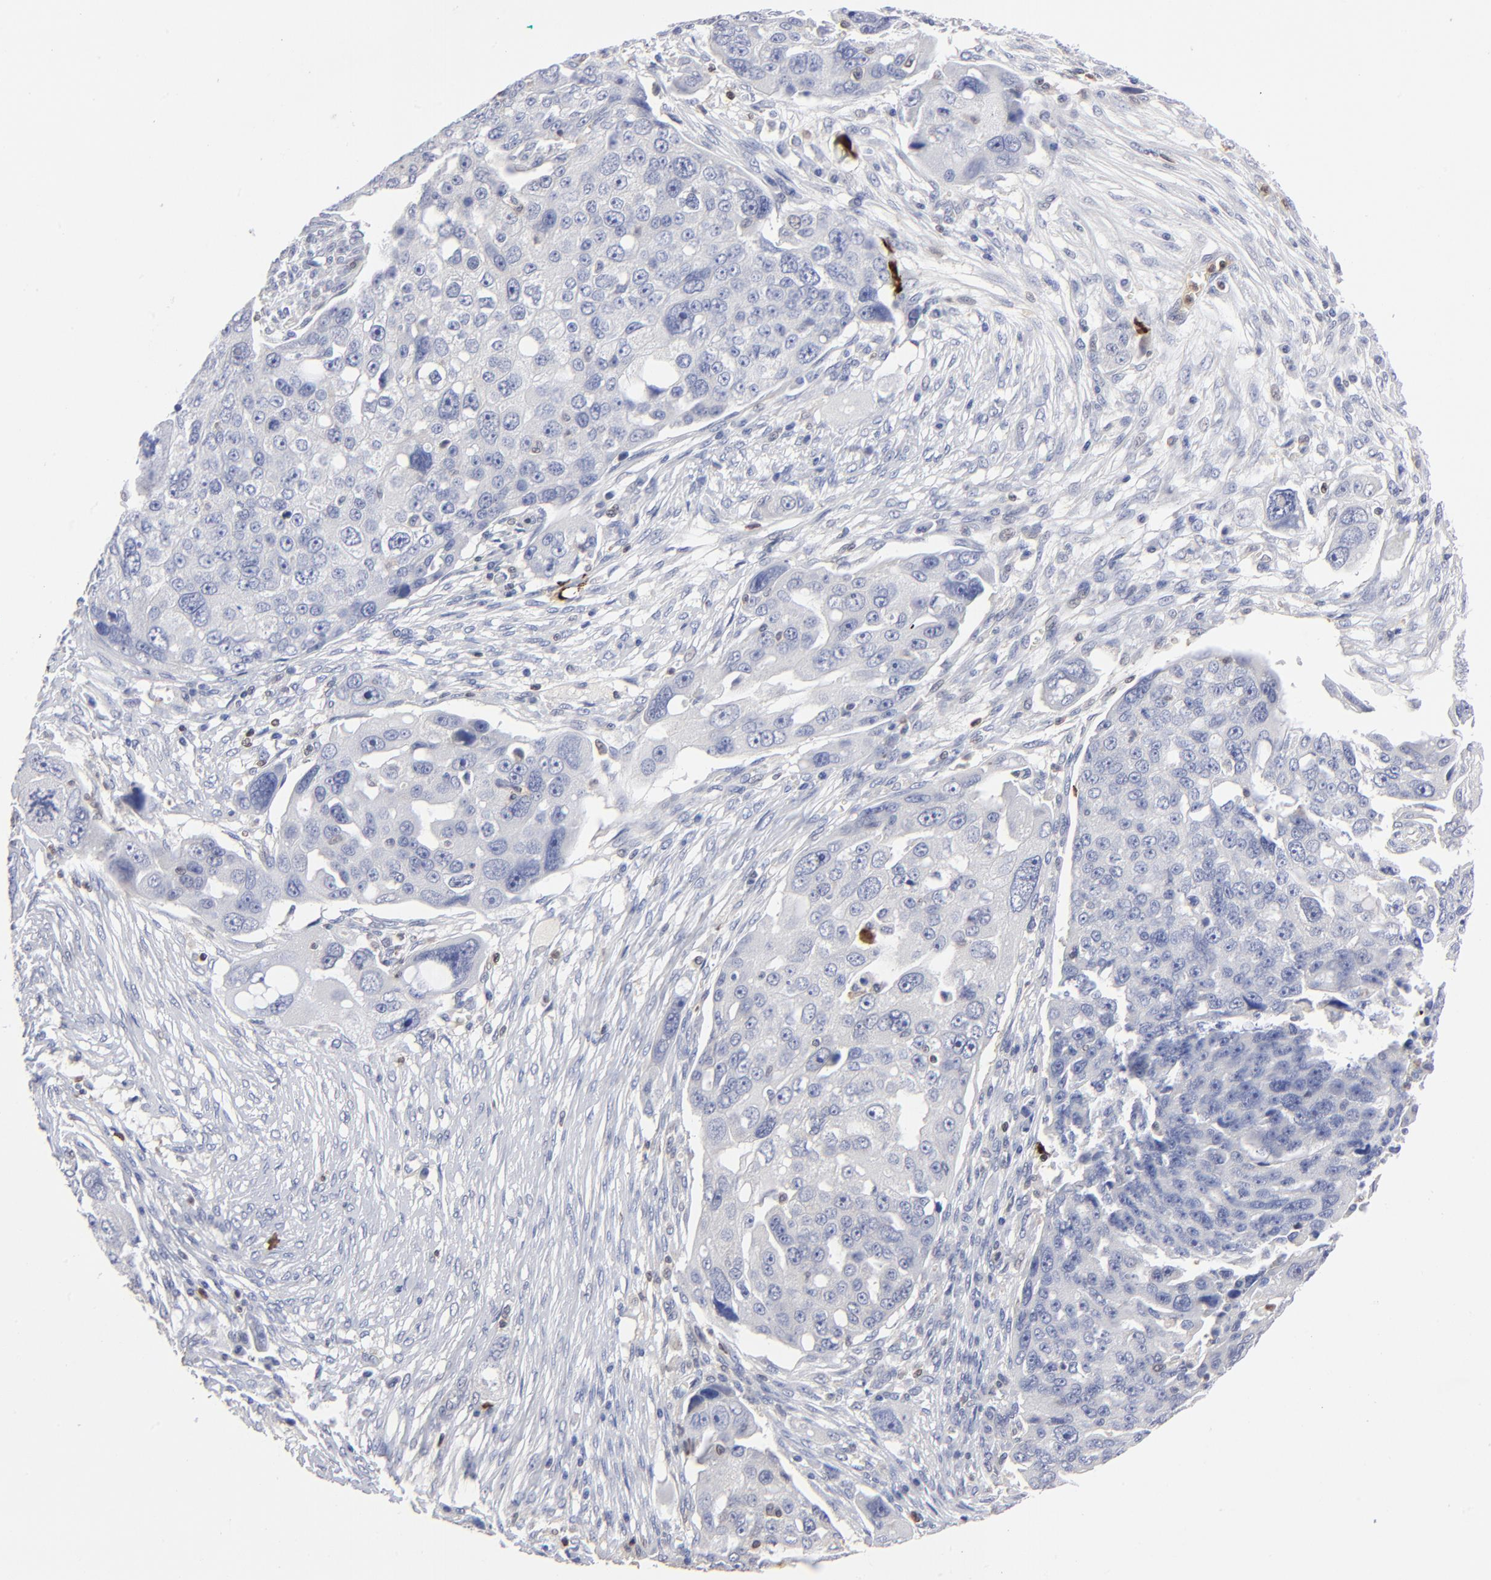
{"staining": {"intensity": "negative", "quantity": "none", "location": "none"}, "tissue": "ovarian cancer", "cell_type": "Tumor cells", "image_type": "cancer", "snomed": [{"axis": "morphology", "description": "Carcinoma, endometroid"}, {"axis": "topography", "description": "Ovary"}], "caption": "Human ovarian cancer (endometroid carcinoma) stained for a protein using immunohistochemistry displays no expression in tumor cells.", "gene": "TBXT", "patient": {"sex": "female", "age": 75}}